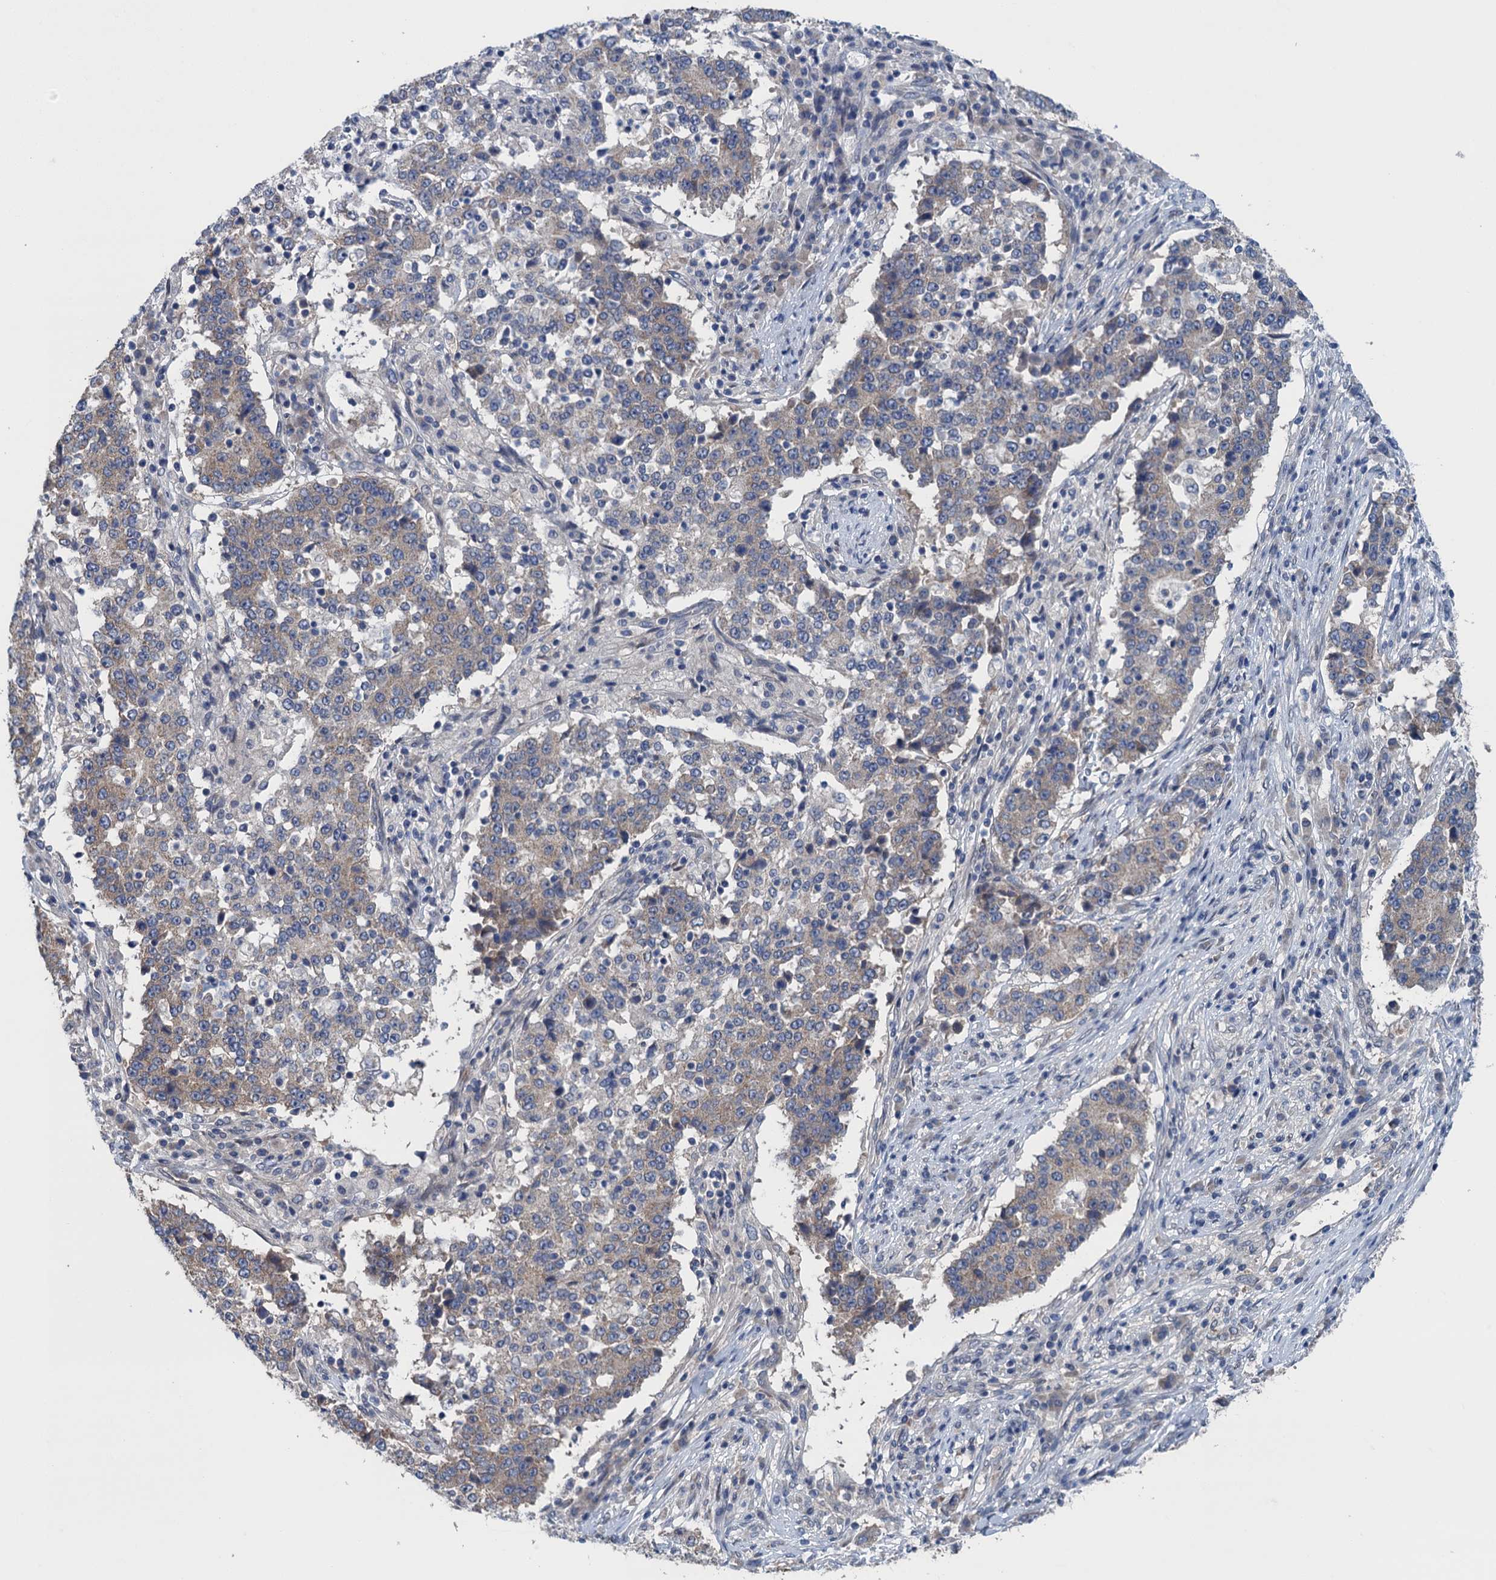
{"staining": {"intensity": "weak", "quantity": "25%-75%", "location": "cytoplasmic/membranous"}, "tissue": "stomach cancer", "cell_type": "Tumor cells", "image_type": "cancer", "snomed": [{"axis": "morphology", "description": "Adenocarcinoma, NOS"}, {"axis": "topography", "description": "Stomach"}], "caption": "Adenocarcinoma (stomach) stained with a brown dye shows weak cytoplasmic/membranous positive positivity in about 25%-75% of tumor cells.", "gene": "CTU2", "patient": {"sex": "male", "age": 59}}